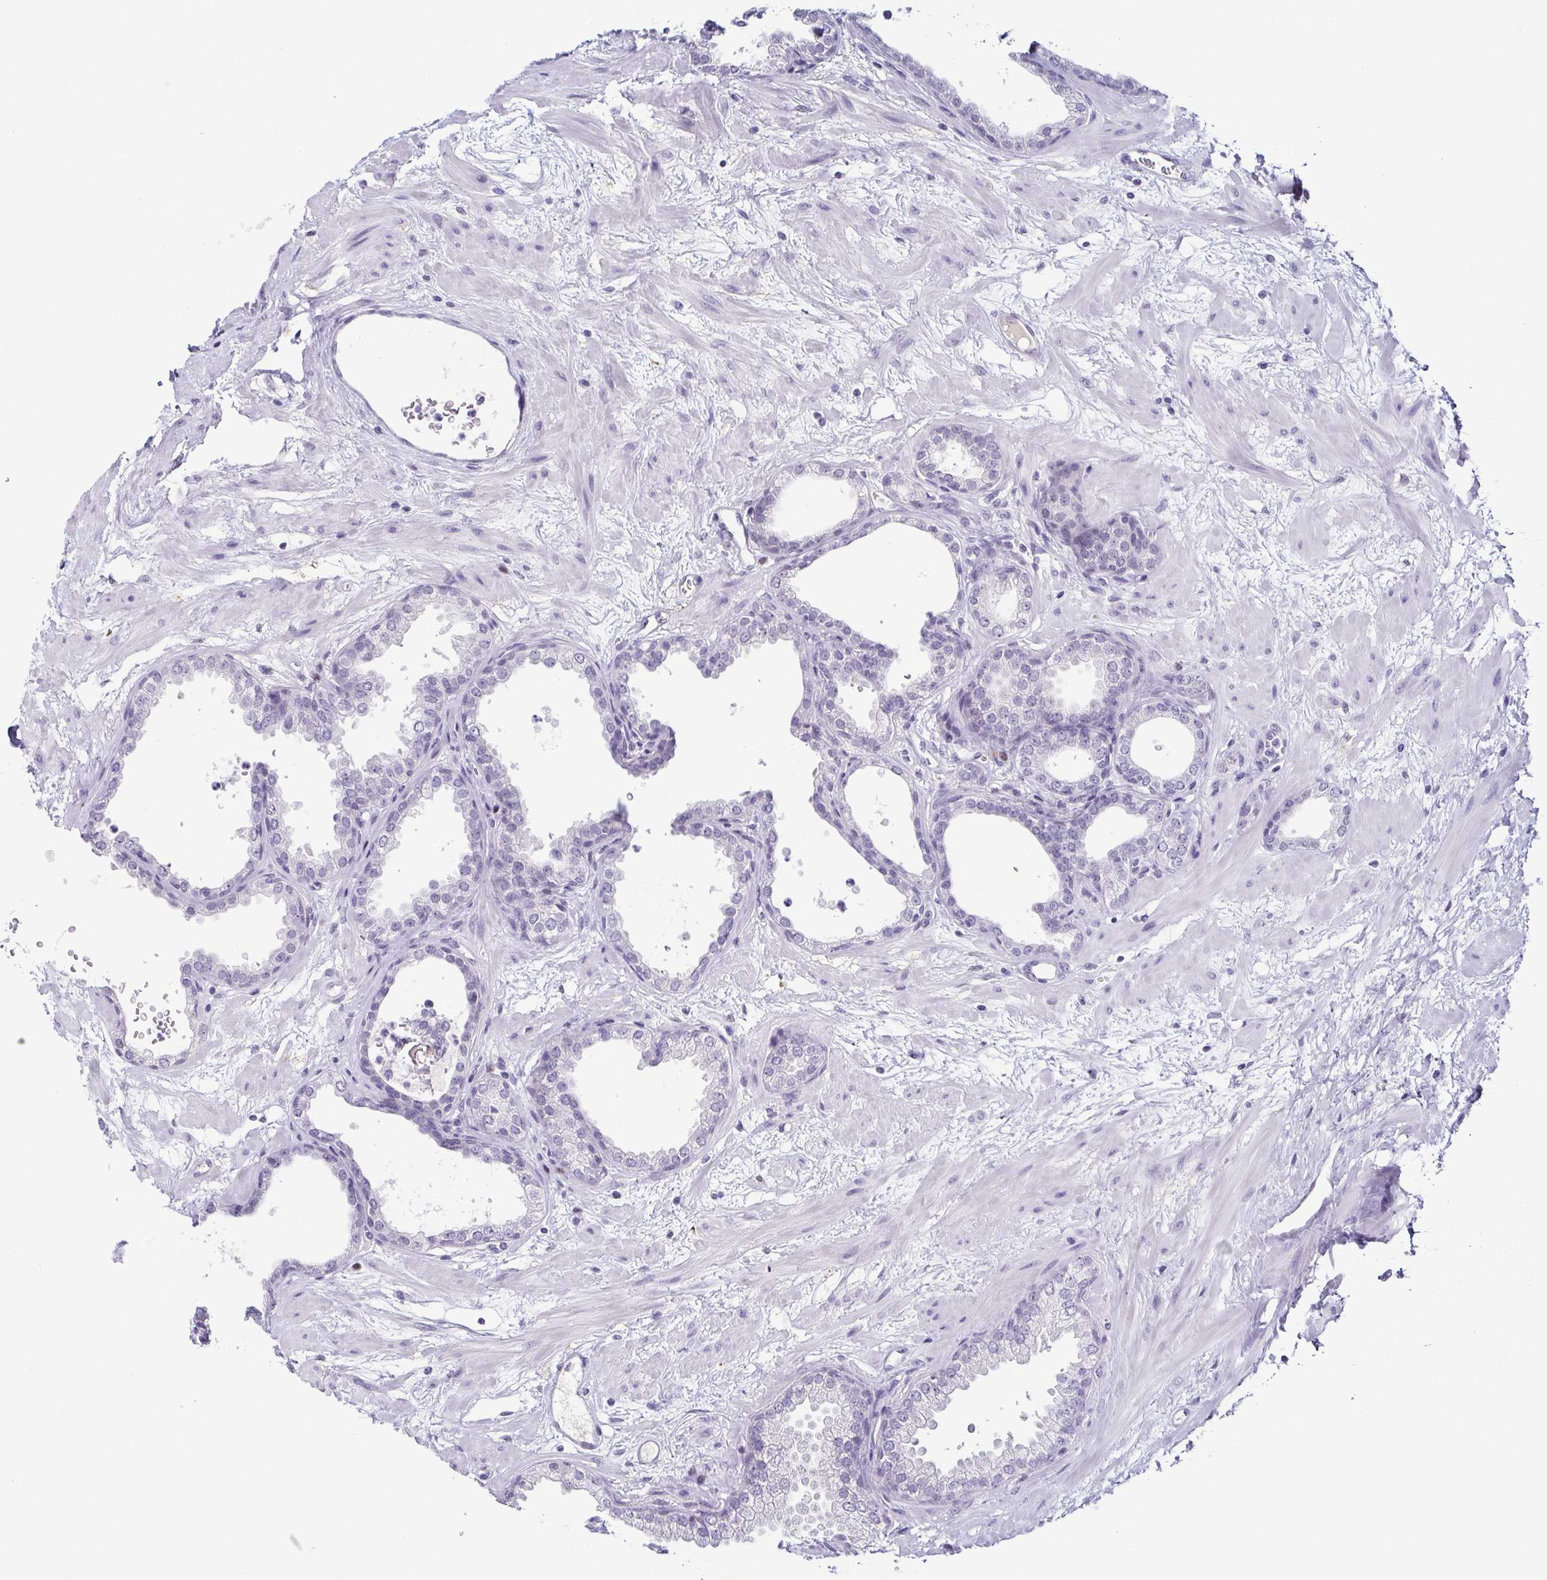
{"staining": {"intensity": "negative", "quantity": "none", "location": "none"}, "tissue": "prostate", "cell_type": "Glandular cells", "image_type": "normal", "snomed": [{"axis": "morphology", "description": "Normal tissue, NOS"}, {"axis": "topography", "description": "Prostate"}], "caption": "Glandular cells show no significant protein expression in unremarkable prostate.", "gene": "TCF3", "patient": {"sex": "male", "age": 37}}